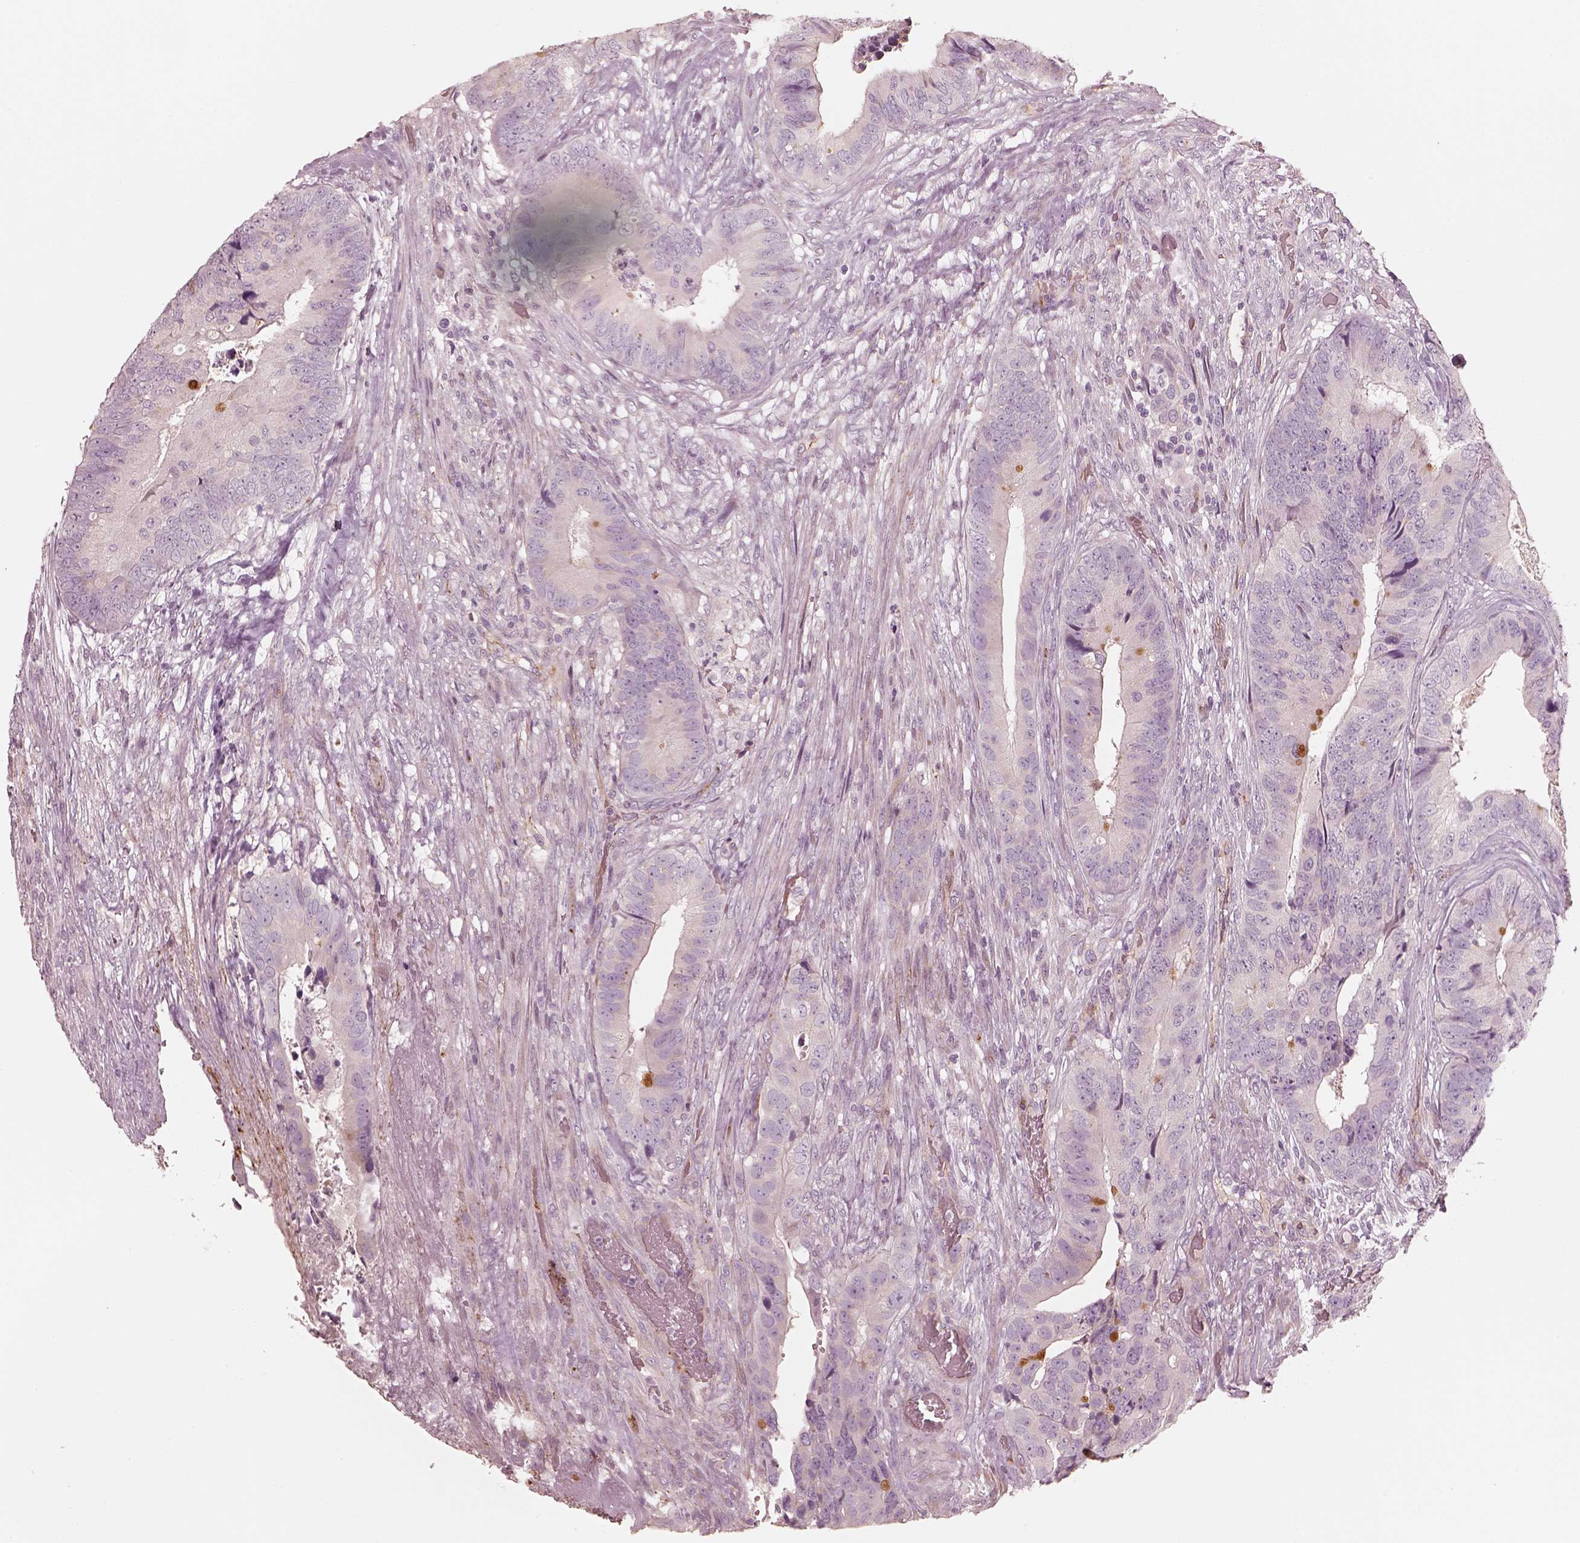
{"staining": {"intensity": "negative", "quantity": "none", "location": "none"}, "tissue": "colorectal cancer", "cell_type": "Tumor cells", "image_type": "cancer", "snomed": [{"axis": "morphology", "description": "Adenocarcinoma, NOS"}, {"axis": "topography", "description": "Colon"}], "caption": "A high-resolution image shows IHC staining of colorectal adenocarcinoma, which displays no significant positivity in tumor cells. Brightfield microscopy of immunohistochemistry (IHC) stained with DAB (3,3'-diaminobenzidine) (brown) and hematoxylin (blue), captured at high magnification.", "gene": "CRYM", "patient": {"sex": "male", "age": 84}}